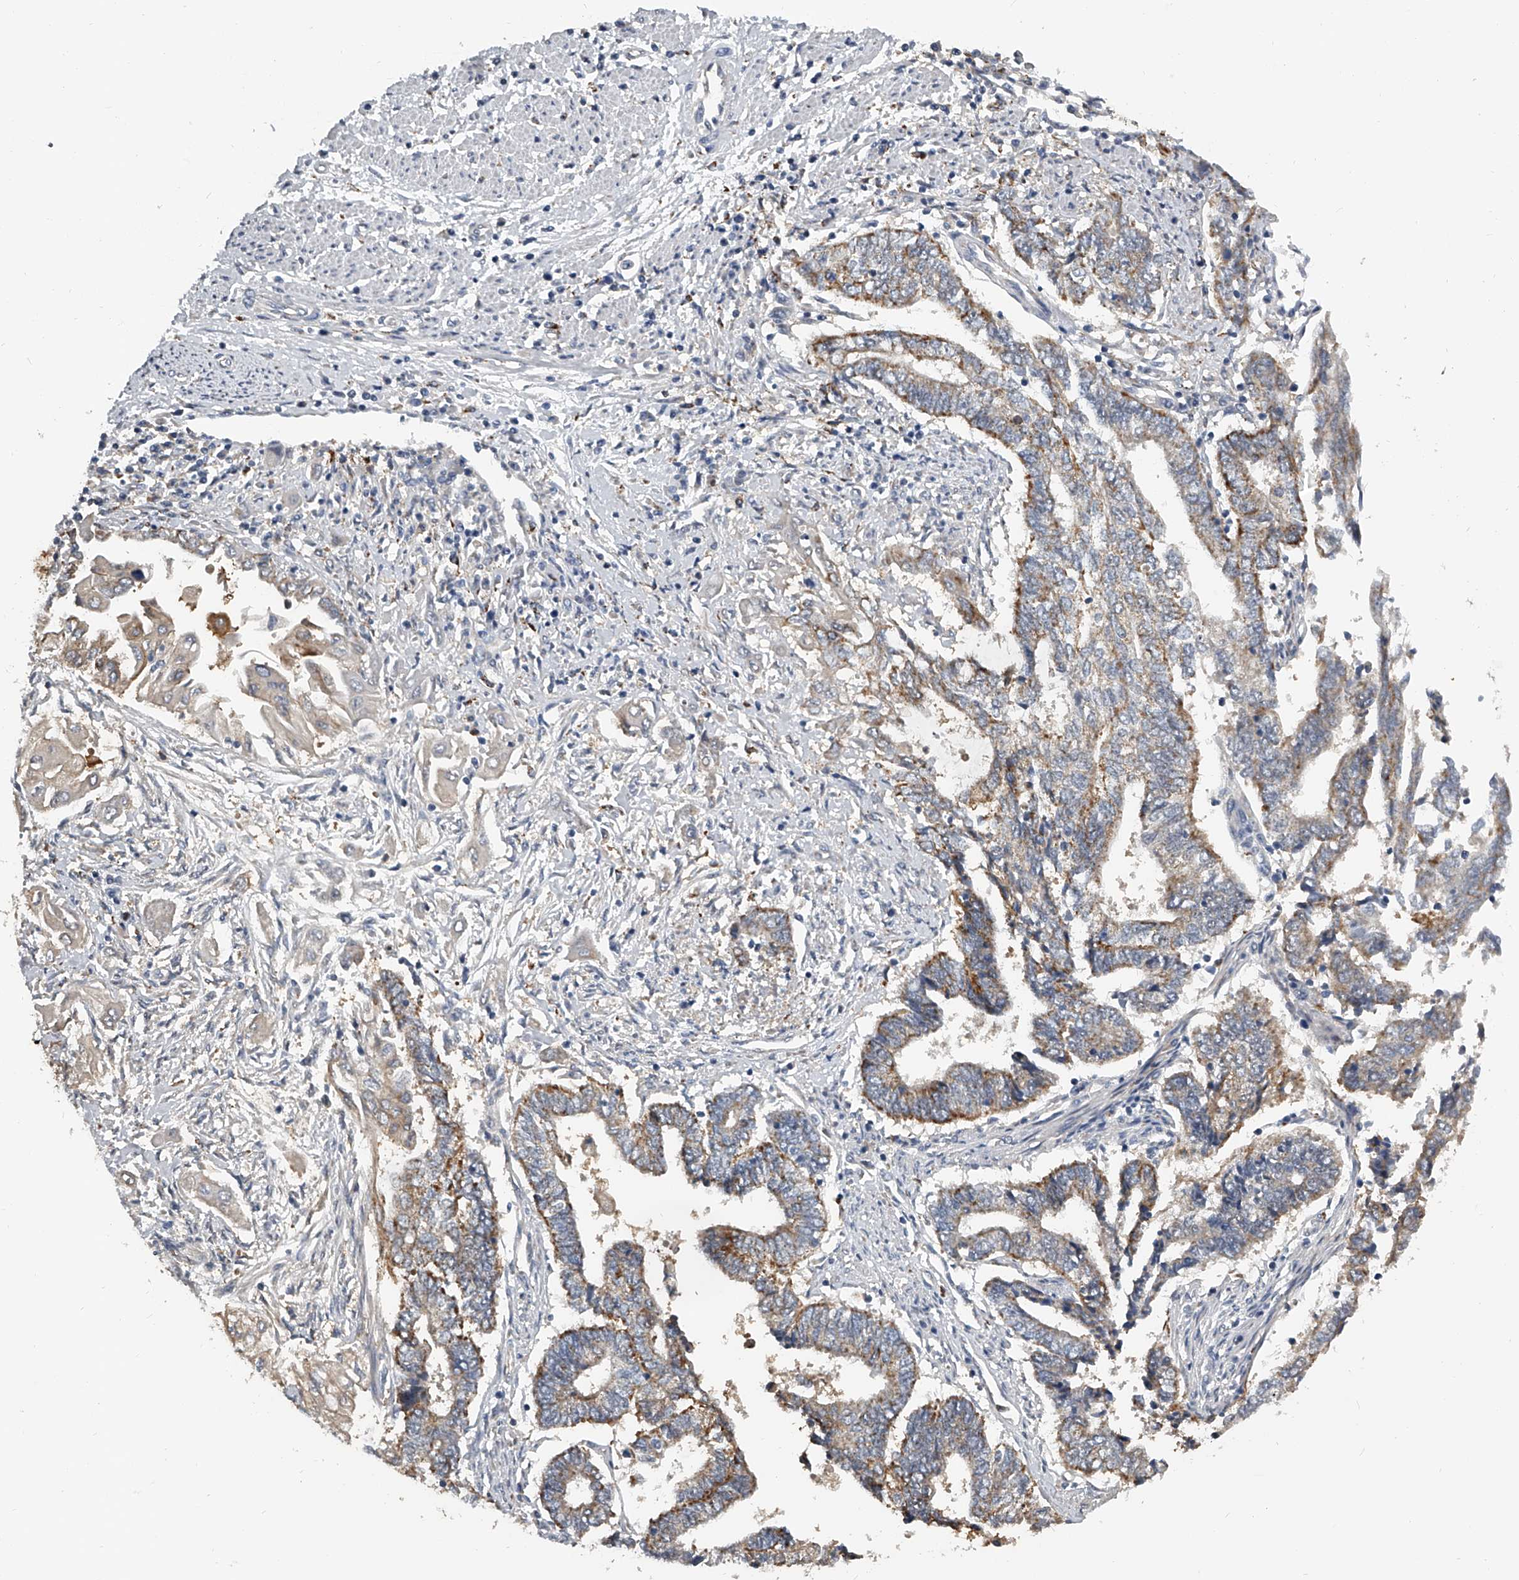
{"staining": {"intensity": "moderate", "quantity": "25%-75%", "location": "cytoplasmic/membranous"}, "tissue": "endometrial cancer", "cell_type": "Tumor cells", "image_type": "cancer", "snomed": [{"axis": "morphology", "description": "Adenocarcinoma, NOS"}, {"axis": "topography", "description": "Uterus"}, {"axis": "topography", "description": "Endometrium"}], "caption": "Tumor cells reveal medium levels of moderate cytoplasmic/membranous positivity in approximately 25%-75% of cells in endometrial cancer.", "gene": "KLHL7", "patient": {"sex": "female", "age": 70}}